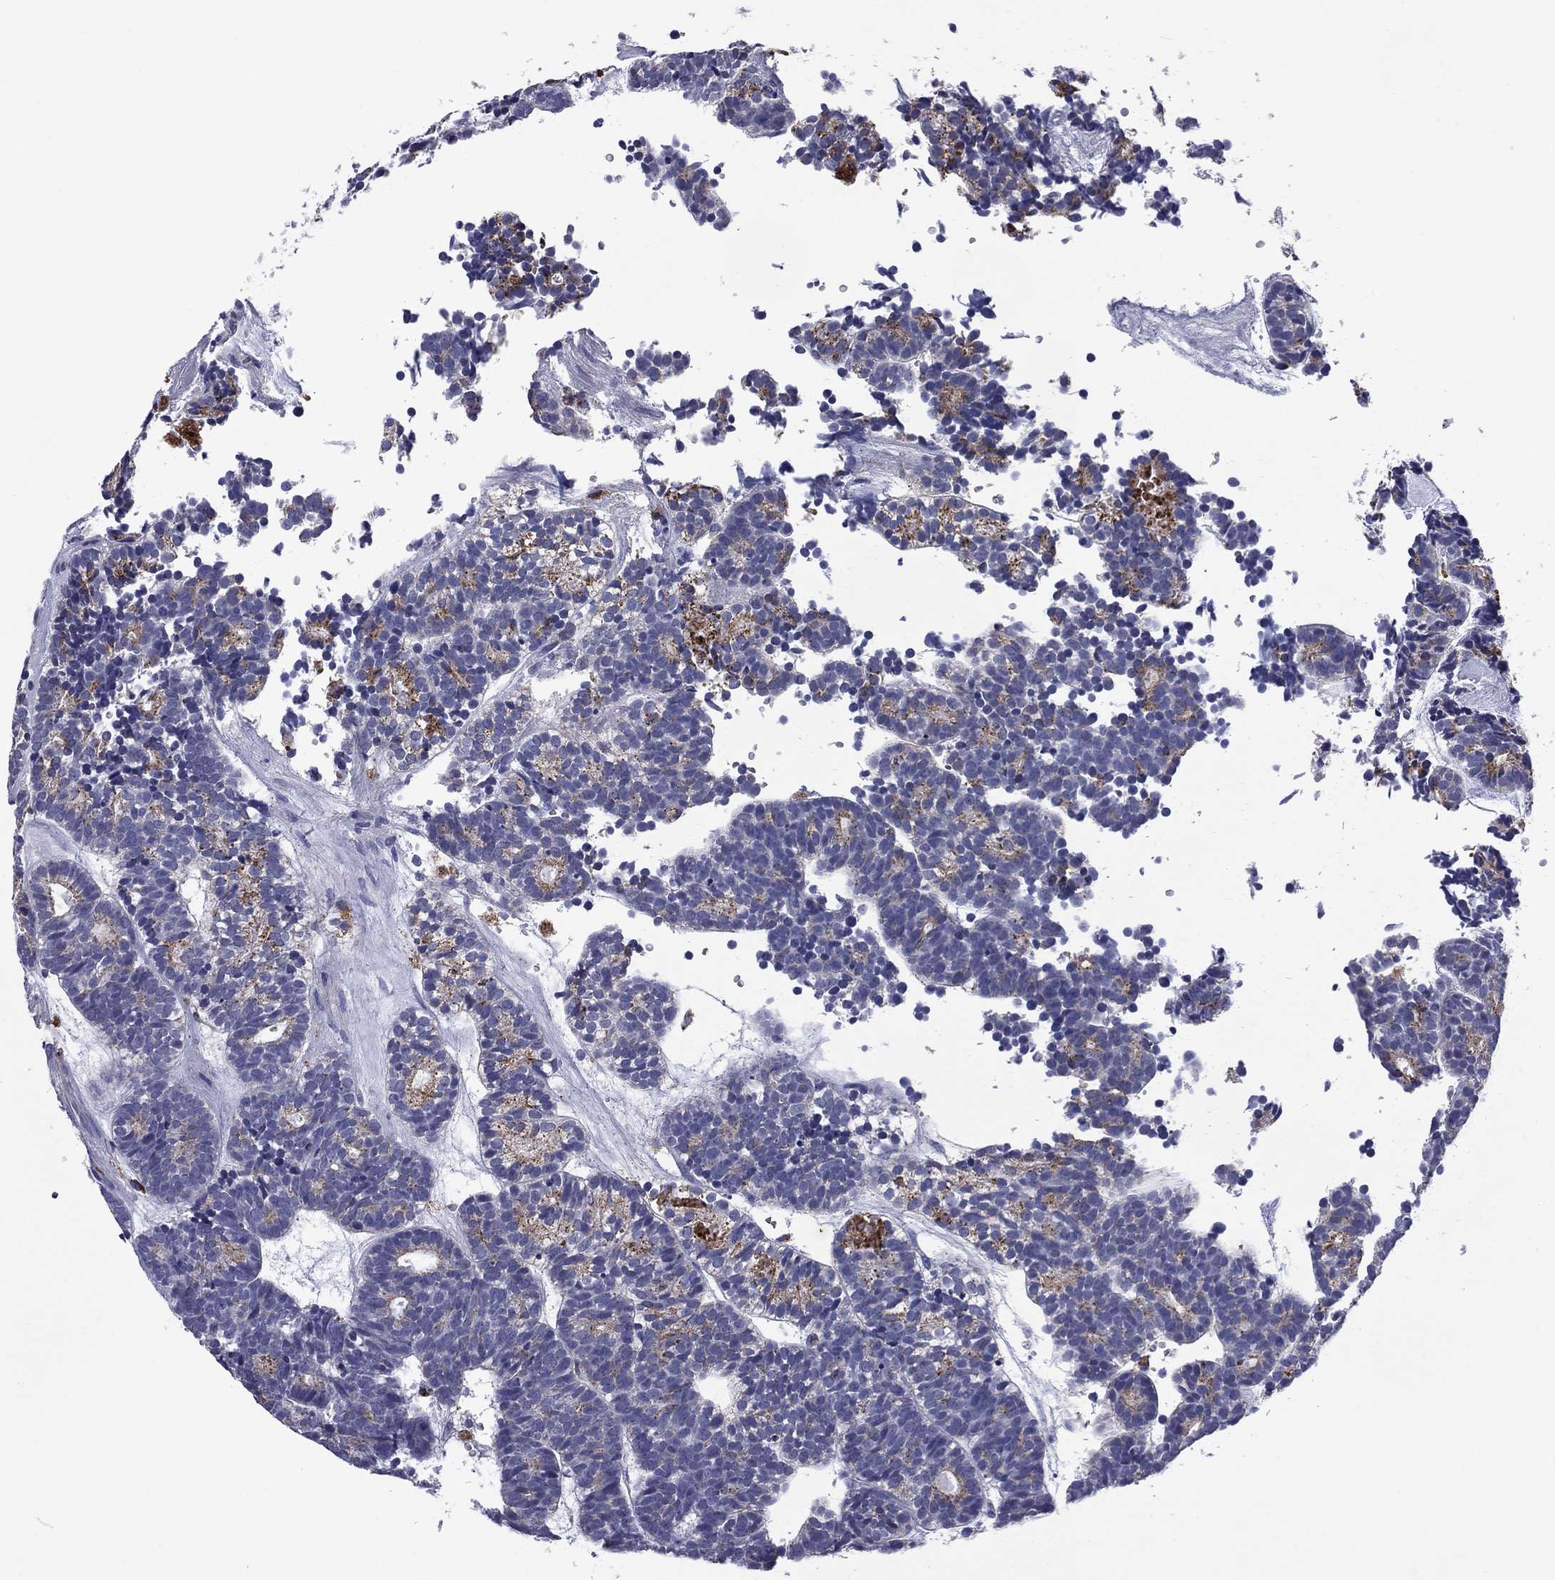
{"staining": {"intensity": "moderate", "quantity": "<25%", "location": "cytoplasmic/membranous"}, "tissue": "head and neck cancer", "cell_type": "Tumor cells", "image_type": "cancer", "snomed": [{"axis": "morphology", "description": "Adenocarcinoma, NOS"}, {"axis": "topography", "description": "Head-Neck"}], "caption": "Head and neck cancer (adenocarcinoma) stained for a protein exhibits moderate cytoplasmic/membranous positivity in tumor cells. (Brightfield microscopy of DAB IHC at high magnification).", "gene": "MADCAM1", "patient": {"sex": "female", "age": 81}}